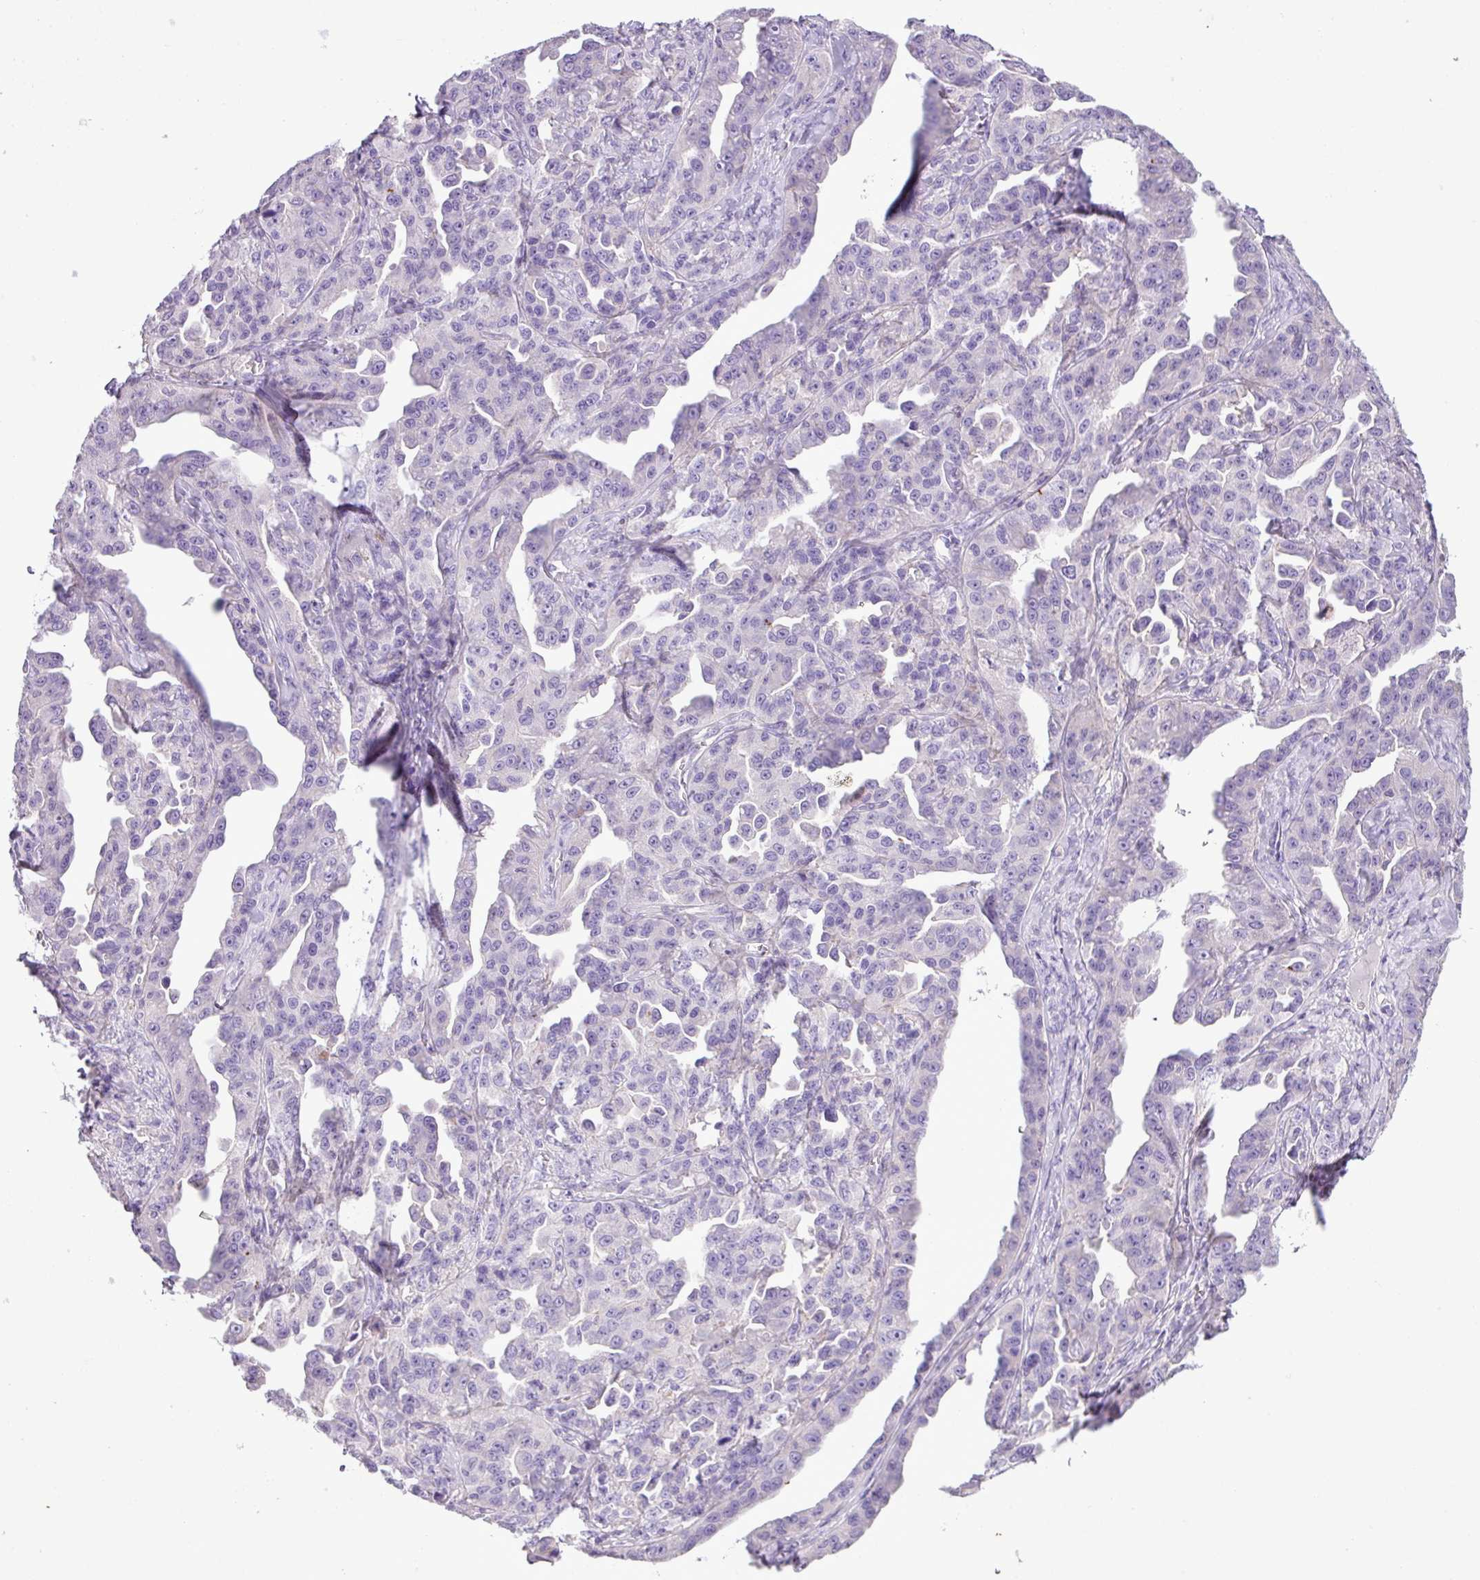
{"staining": {"intensity": "negative", "quantity": "none", "location": "none"}, "tissue": "ovarian cancer", "cell_type": "Tumor cells", "image_type": "cancer", "snomed": [{"axis": "morphology", "description": "Cystadenocarcinoma, serous, NOS"}, {"axis": "topography", "description": "Ovary"}], "caption": "Tumor cells show no significant protein positivity in ovarian cancer (serous cystadenocarcinoma).", "gene": "ZNF334", "patient": {"sex": "female", "age": 75}}